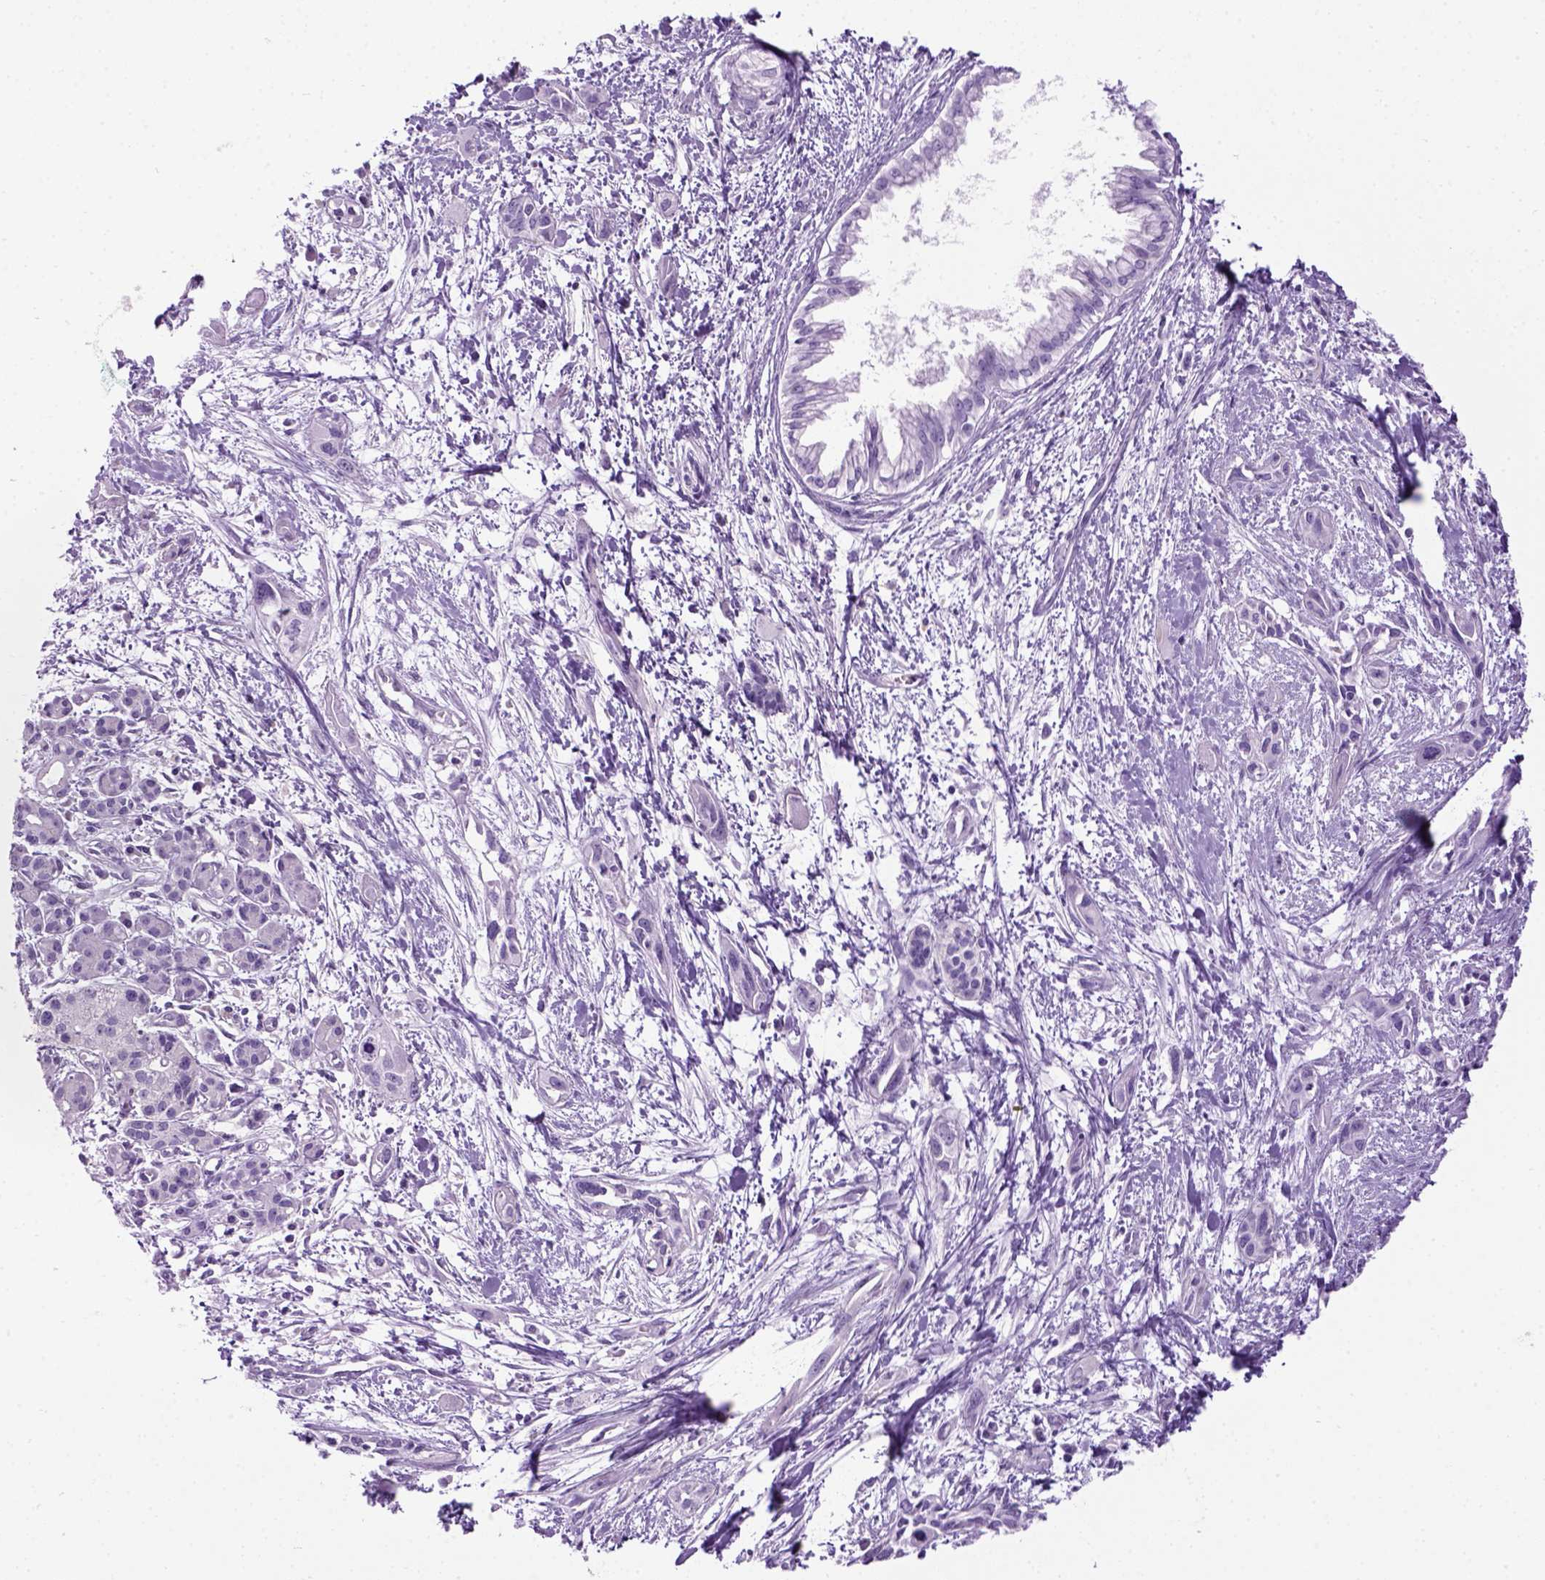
{"staining": {"intensity": "negative", "quantity": "none", "location": "none"}, "tissue": "pancreatic cancer", "cell_type": "Tumor cells", "image_type": "cancer", "snomed": [{"axis": "morphology", "description": "Adenocarcinoma, NOS"}, {"axis": "topography", "description": "Pancreas"}], "caption": "High power microscopy photomicrograph of an IHC photomicrograph of pancreatic cancer, revealing no significant positivity in tumor cells.", "gene": "GABRB2", "patient": {"sex": "female", "age": 55}}